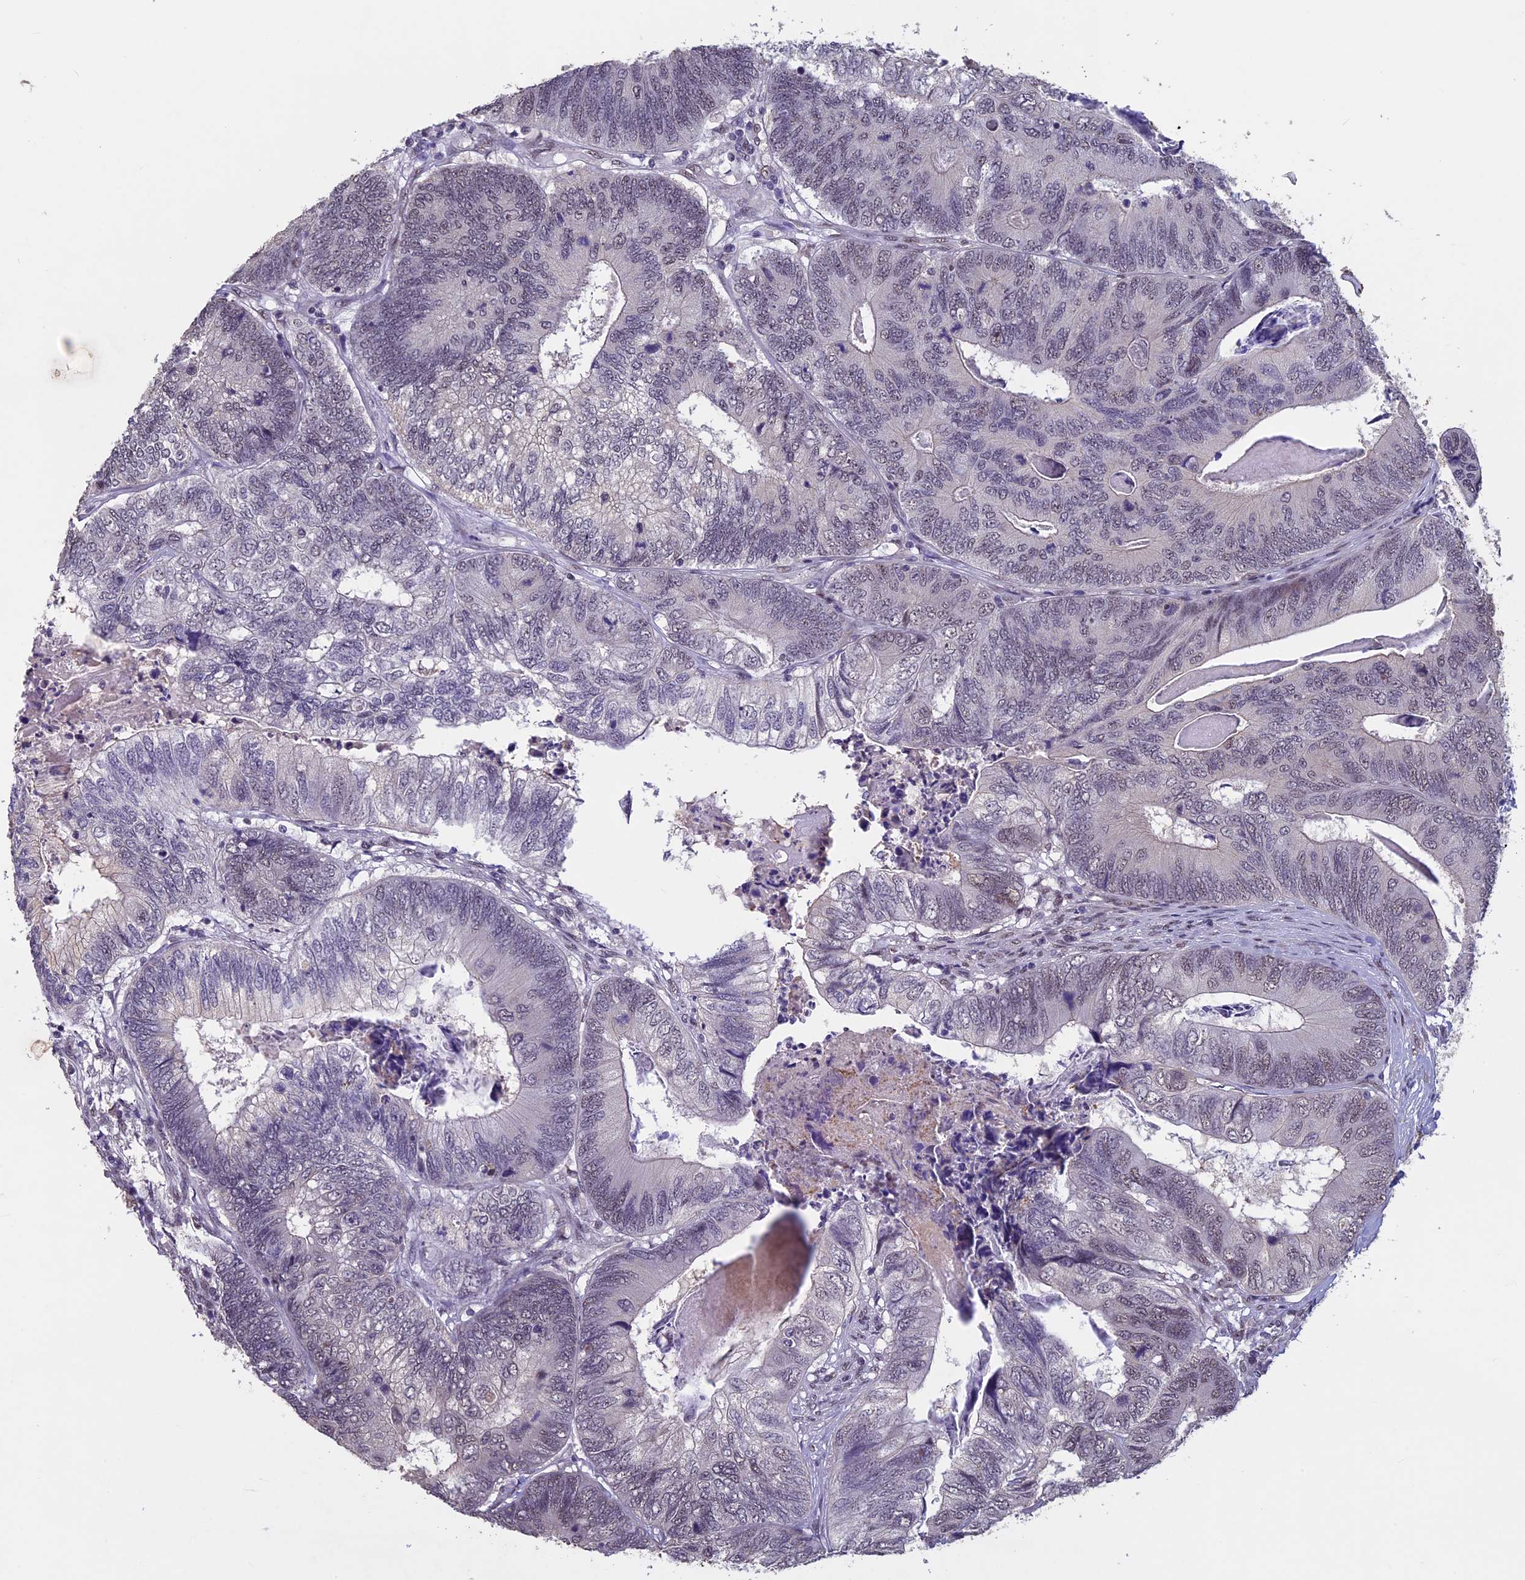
{"staining": {"intensity": "weak", "quantity": "25%-75%", "location": "nuclear"}, "tissue": "colorectal cancer", "cell_type": "Tumor cells", "image_type": "cancer", "snomed": [{"axis": "morphology", "description": "Adenocarcinoma, NOS"}, {"axis": "topography", "description": "Colon"}], "caption": "This micrograph reveals immunohistochemistry staining of colorectal adenocarcinoma, with low weak nuclear expression in approximately 25%-75% of tumor cells.", "gene": "RNF40", "patient": {"sex": "female", "age": 67}}